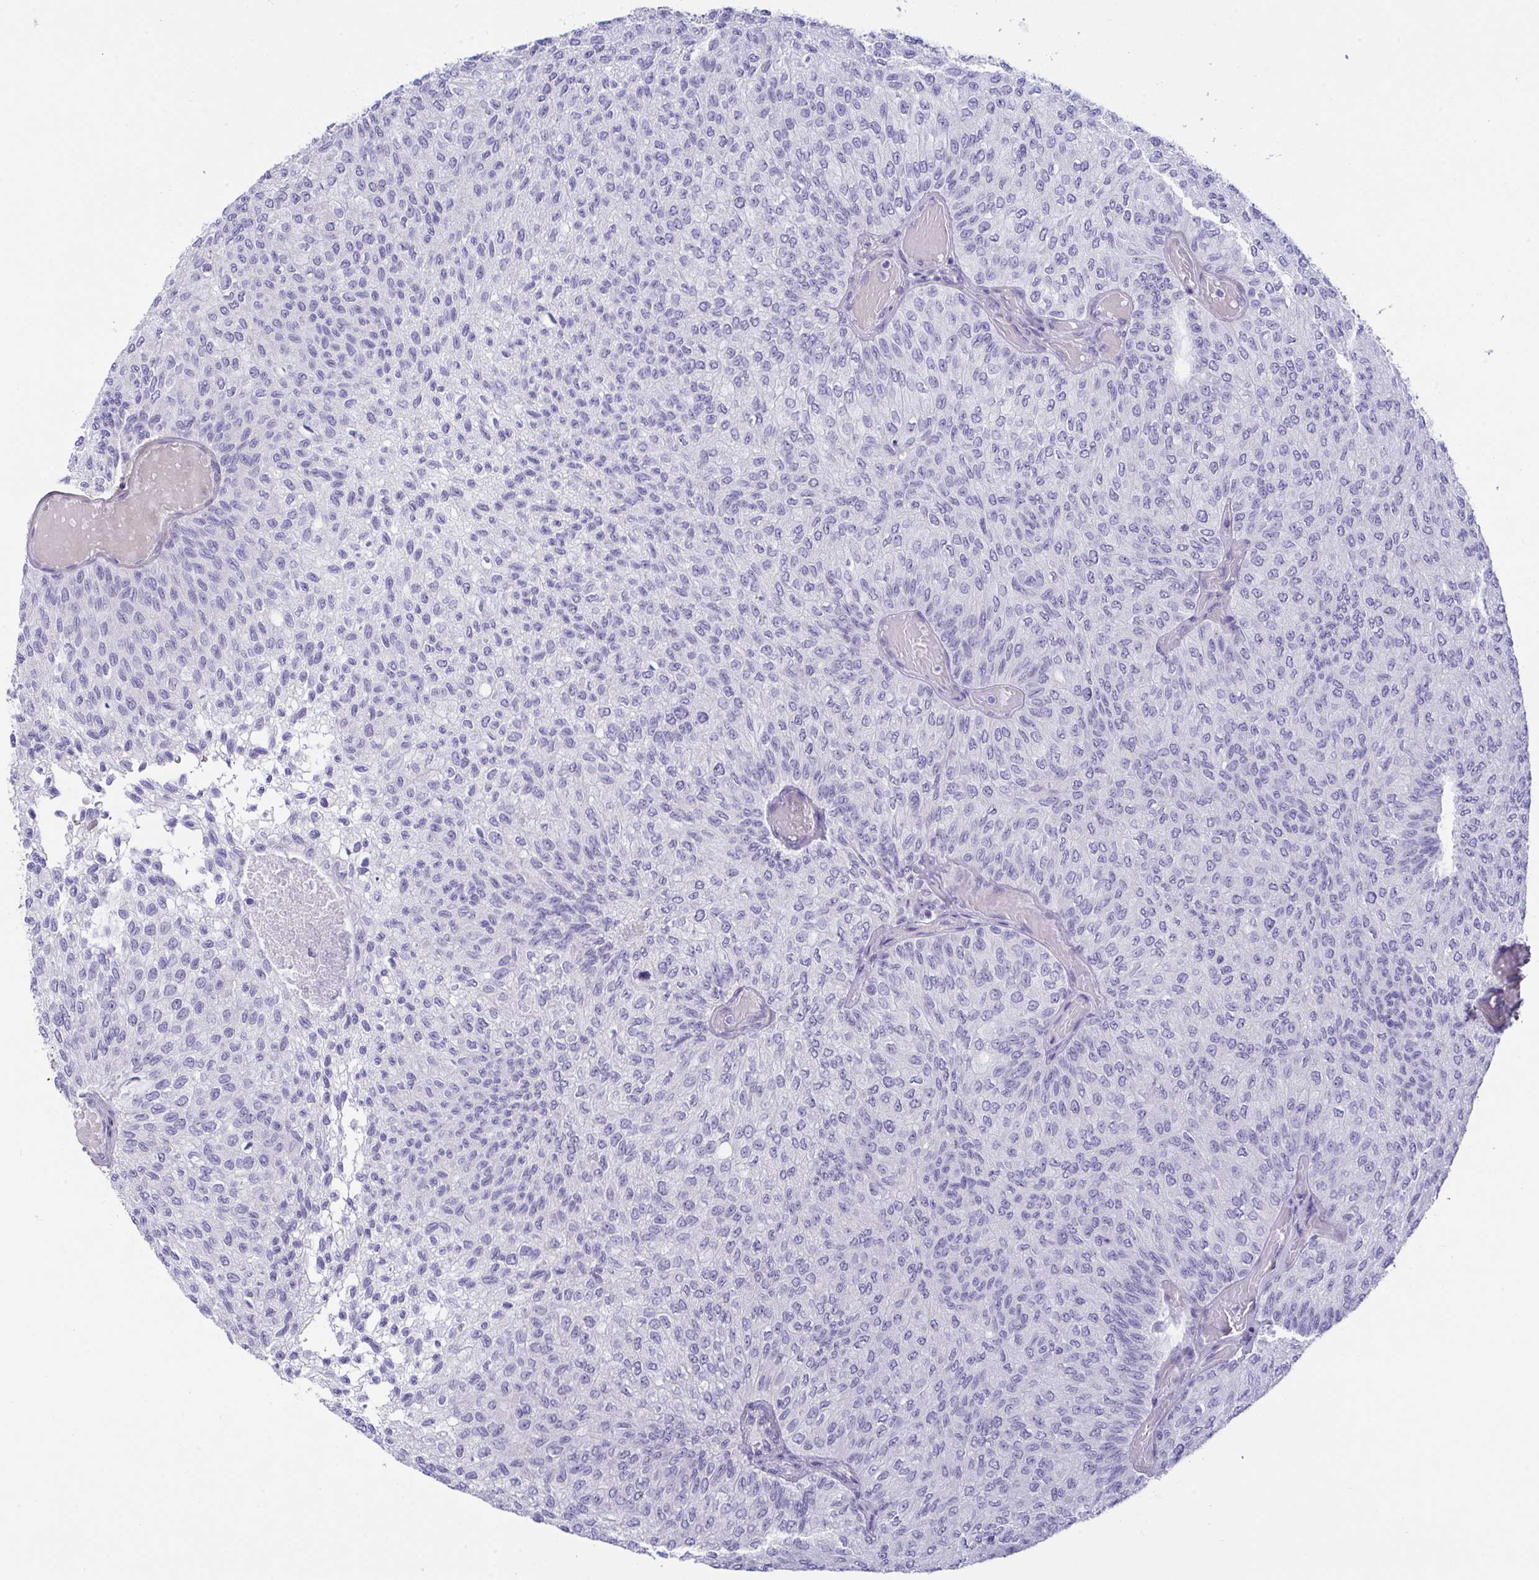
{"staining": {"intensity": "negative", "quantity": "none", "location": "none"}, "tissue": "urothelial cancer", "cell_type": "Tumor cells", "image_type": "cancer", "snomed": [{"axis": "morphology", "description": "Urothelial carcinoma, Low grade"}, {"axis": "topography", "description": "Urinary bladder"}], "caption": "Immunohistochemical staining of human urothelial cancer exhibits no significant positivity in tumor cells.", "gene": "LHFPL6", "patient": {"sex": "male", "age": 78}}